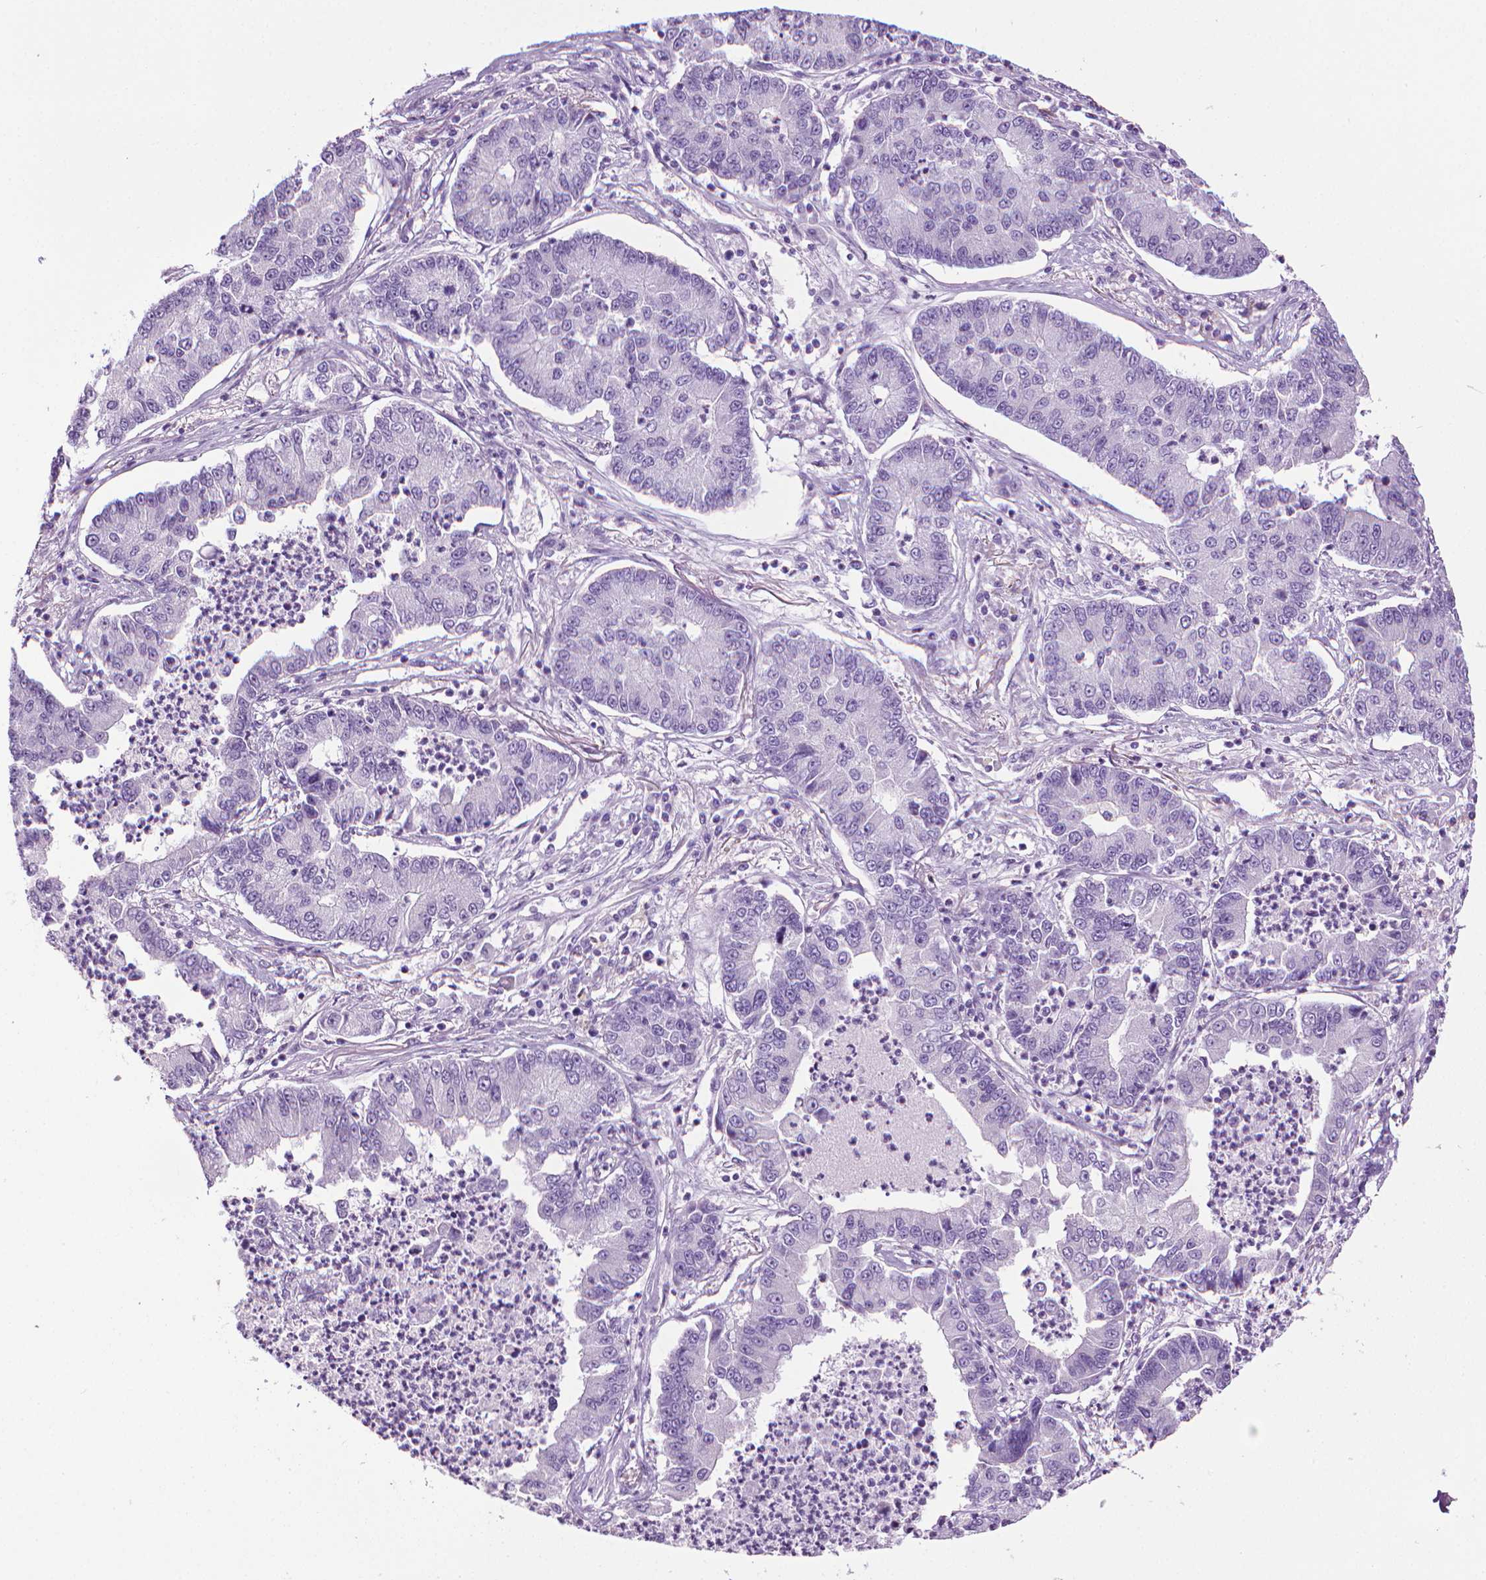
{"staining": {"intensity": "negative", "quantity": "none", "location": "none"}, "tissue": "lung cancer", "cell_type": "Tumor cells", "image_type": "cancer", "snomed": [{"axis": "morphology", "description": "Adenocarcinoma, NOS"}, {"axis": "topography", "description": "Lung"}], "caption": "Tumor cells show no significant protein expression in lung cancer.", "gene": "DNAI7", "patient": {"sex": "female", "age": 57}}